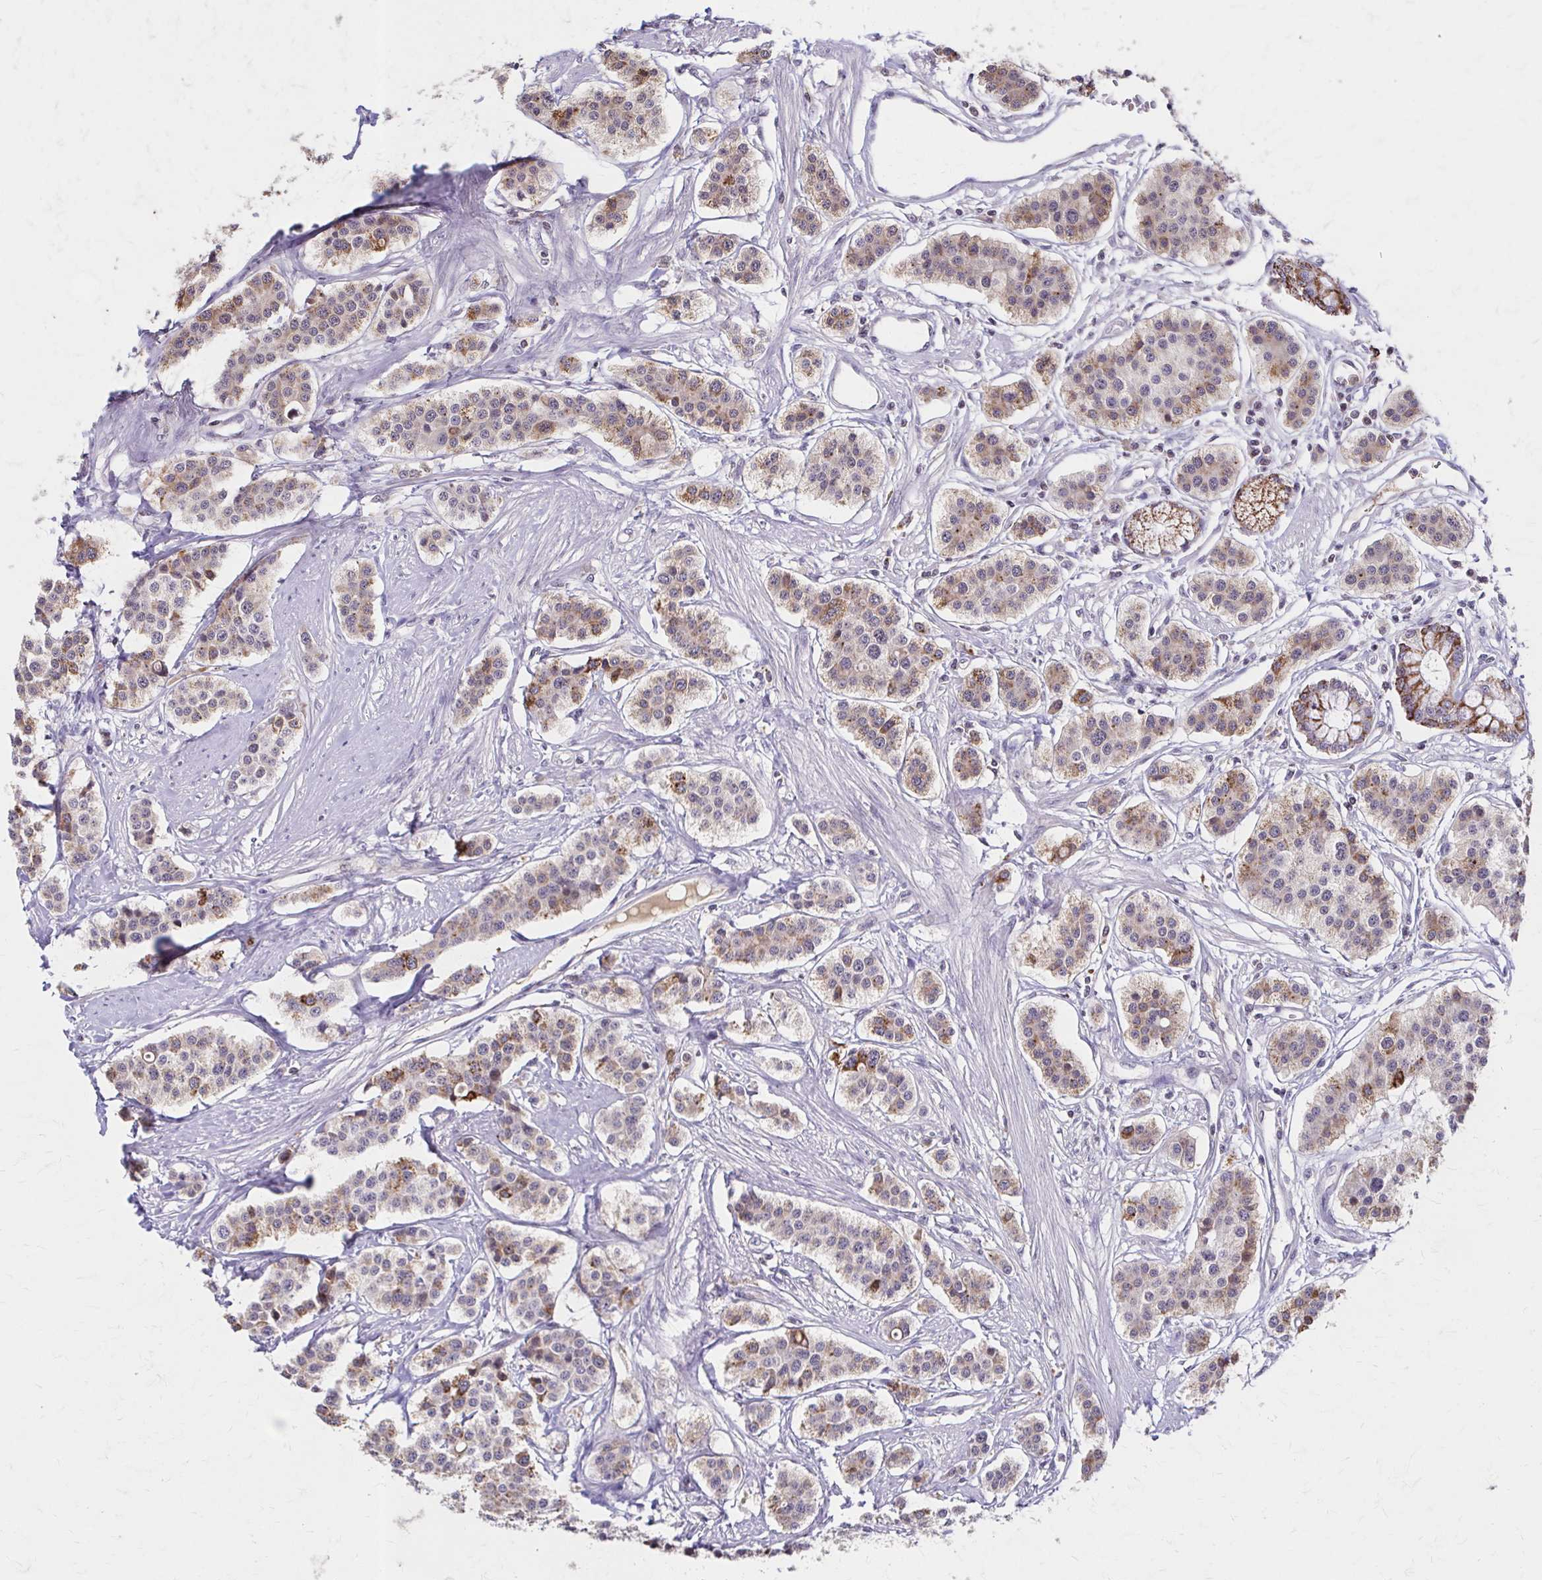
{"staining": {"intensity": "moderate", "quantity": "<25%", "location": "cytoplasmic/membranous"}, "tissue": "carcinoid", "cell_type": "Tumor cells", "image_type": "cancer", "snomed": [{"axis": "morphology", "description": "Carcinoid, malignant, NOS"}, {"axis": "topography", "description": "Small intestine"}], "caption": "About <25% of tumor cells in carcinoid demonstrate moderate cytoplasmic/membranous protein expression as visualized by brown immunohistochemical staining.", "gene": "HMGCS2", "patient": {"sex": "male", "age": 60}}